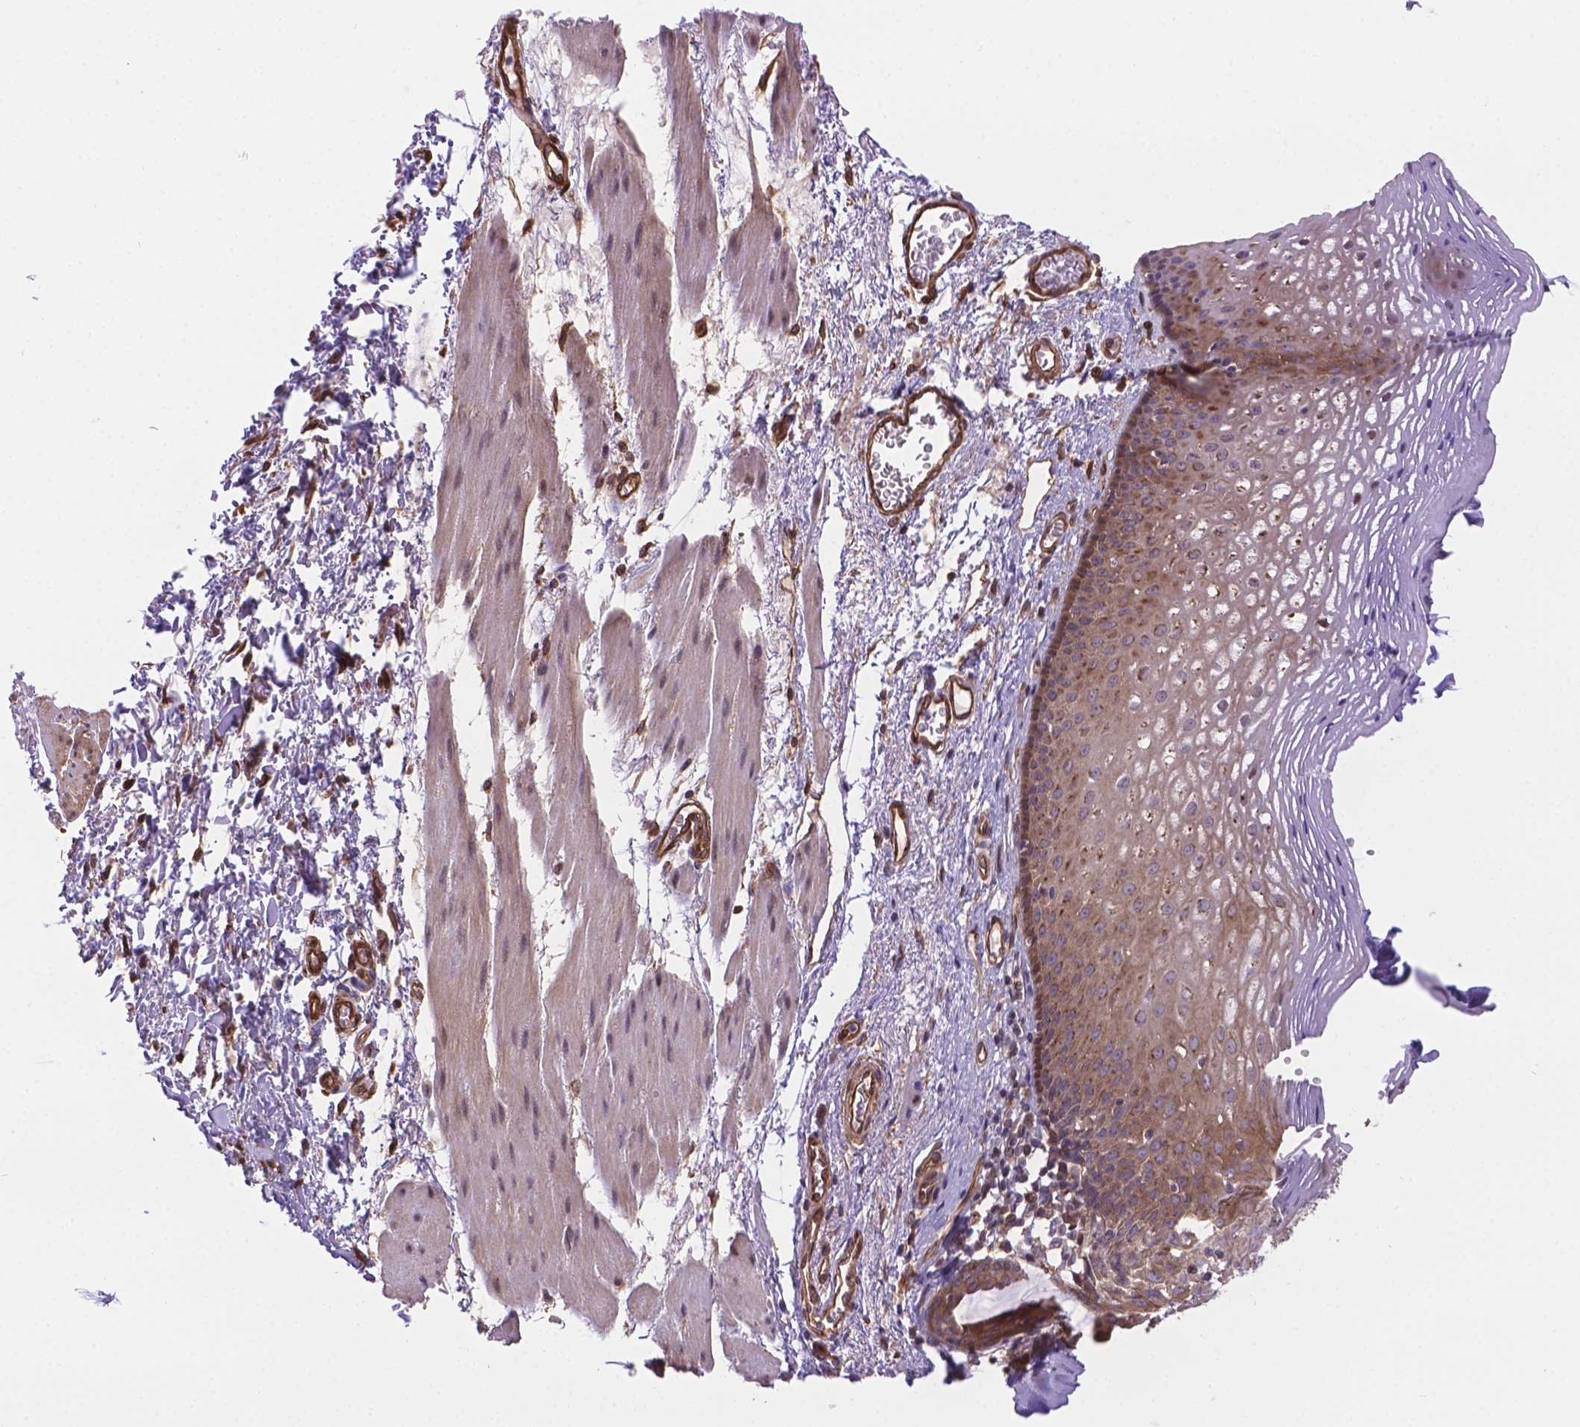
{"staining": {"intensity": "moderate", "quantity": "<25%", "location": "cytoplasmic/membranous"}, "tissue": "esophagus", "cell_type": "Squamous epithelial cells", "image_type": "normal", "snomed": [{"axis": "morphology", "description": "Normal tissue, NOS"}, {"axis": "topography", "description": "Esophagus"}], "caption": "Human esophagus stained for a protein (brown) exhibits moderate cytoplasmic/membranous positive staining in approximately <25% of squamous epithelial cells.", "gene": "YAP1", "patient": {"sex": "male", "age": 76}}